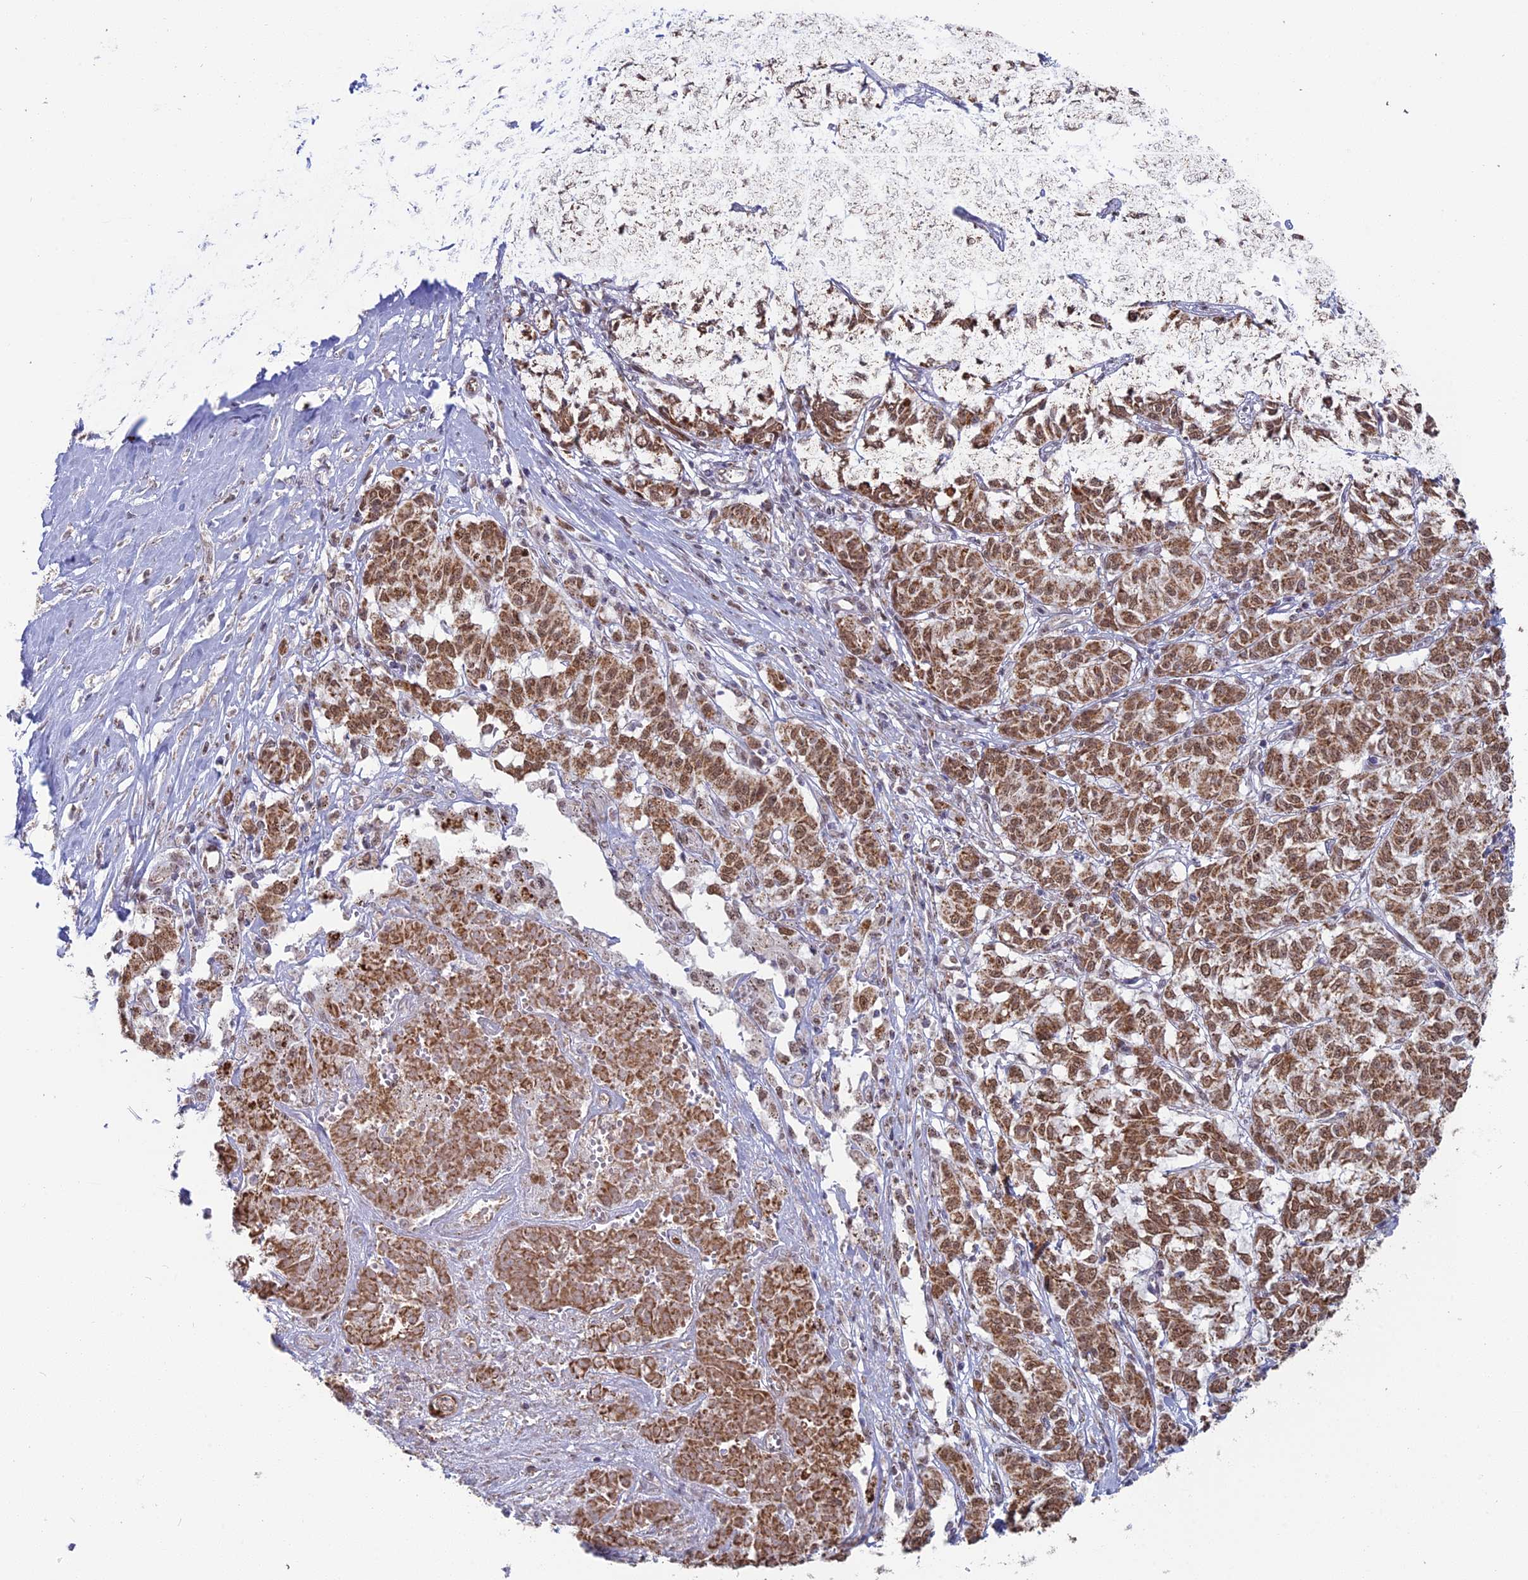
{"staining": {"intensity": "moderate", "quantity": ">75%", "location": "cytoplasmic/membranous"}, "tissue": "melanoma", "cell_type": "Tumor cells", "image_type": "cancer", "snomed": [{"axis": "morphology", "description": "Malignant melanoma, NOS"}, {"axis": "topography", "description": "Skin"}], "caption": "Human malignant melanoma stained with a protein marker reveals moderate staining in tumor cells.", "gene": "ARHGAP40", "patient": {"sex": "female", "age": 72}}